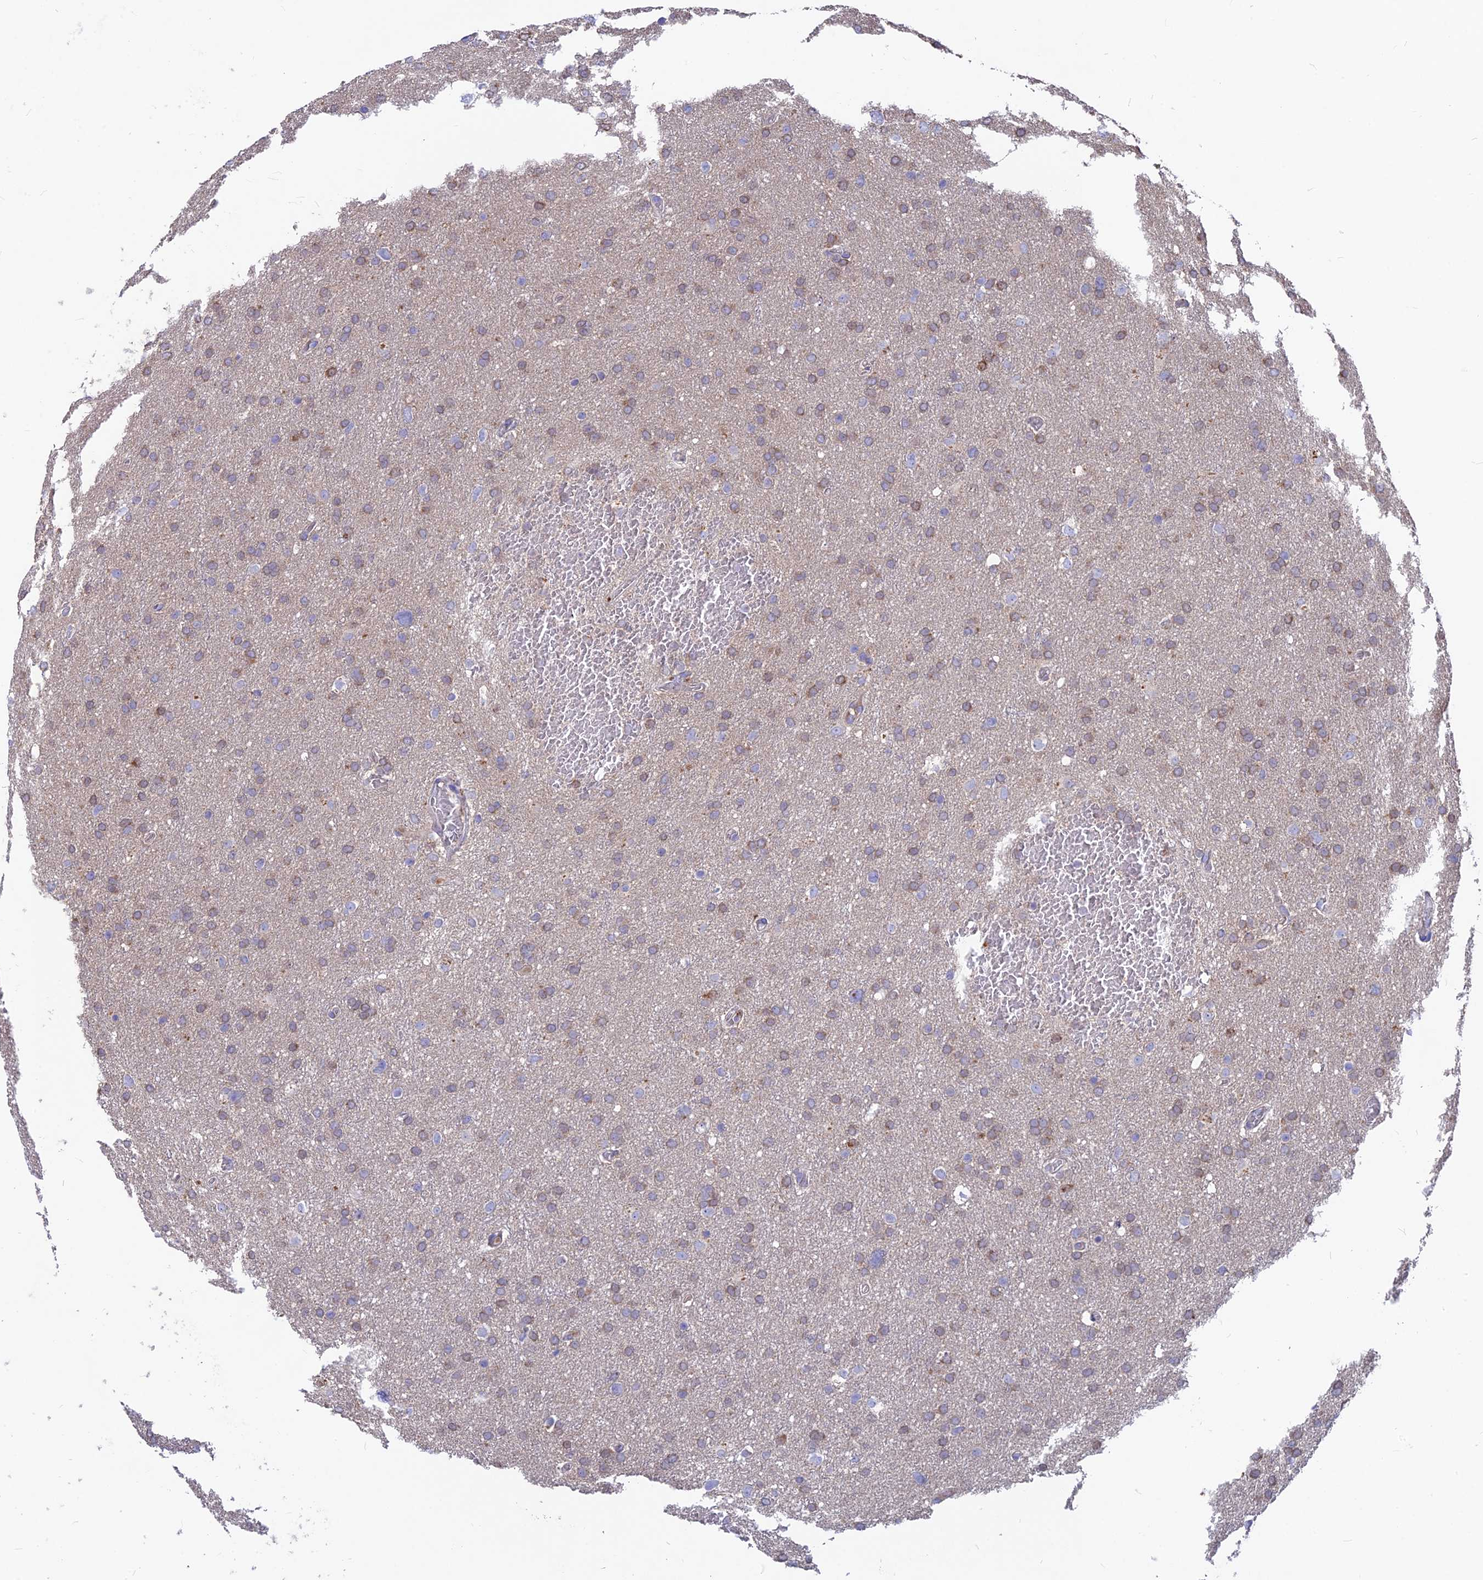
{"staining": {"intensity": "moderate", "quantity": "<25%", "location": "cytoplasmic/membranous"}, "tissue": "glioma", "cell_type": "Tumor cells", "image_type": "cancer", "snomed": [{"axis": "morphology", "description": "Glioma, malignant, High grade"}, {"axis": "topography", "description": "Cerebral cortex"}], "caption": "High-power microscopy captured an immunohistochemistry (IHC) image of malignant high-grade glioma, revealing moderate cytoplasmic/membranous staining in approximately <25% of tumor cells.", "gene": "PZP", "patient": {"sex": "female", "age": 36}}